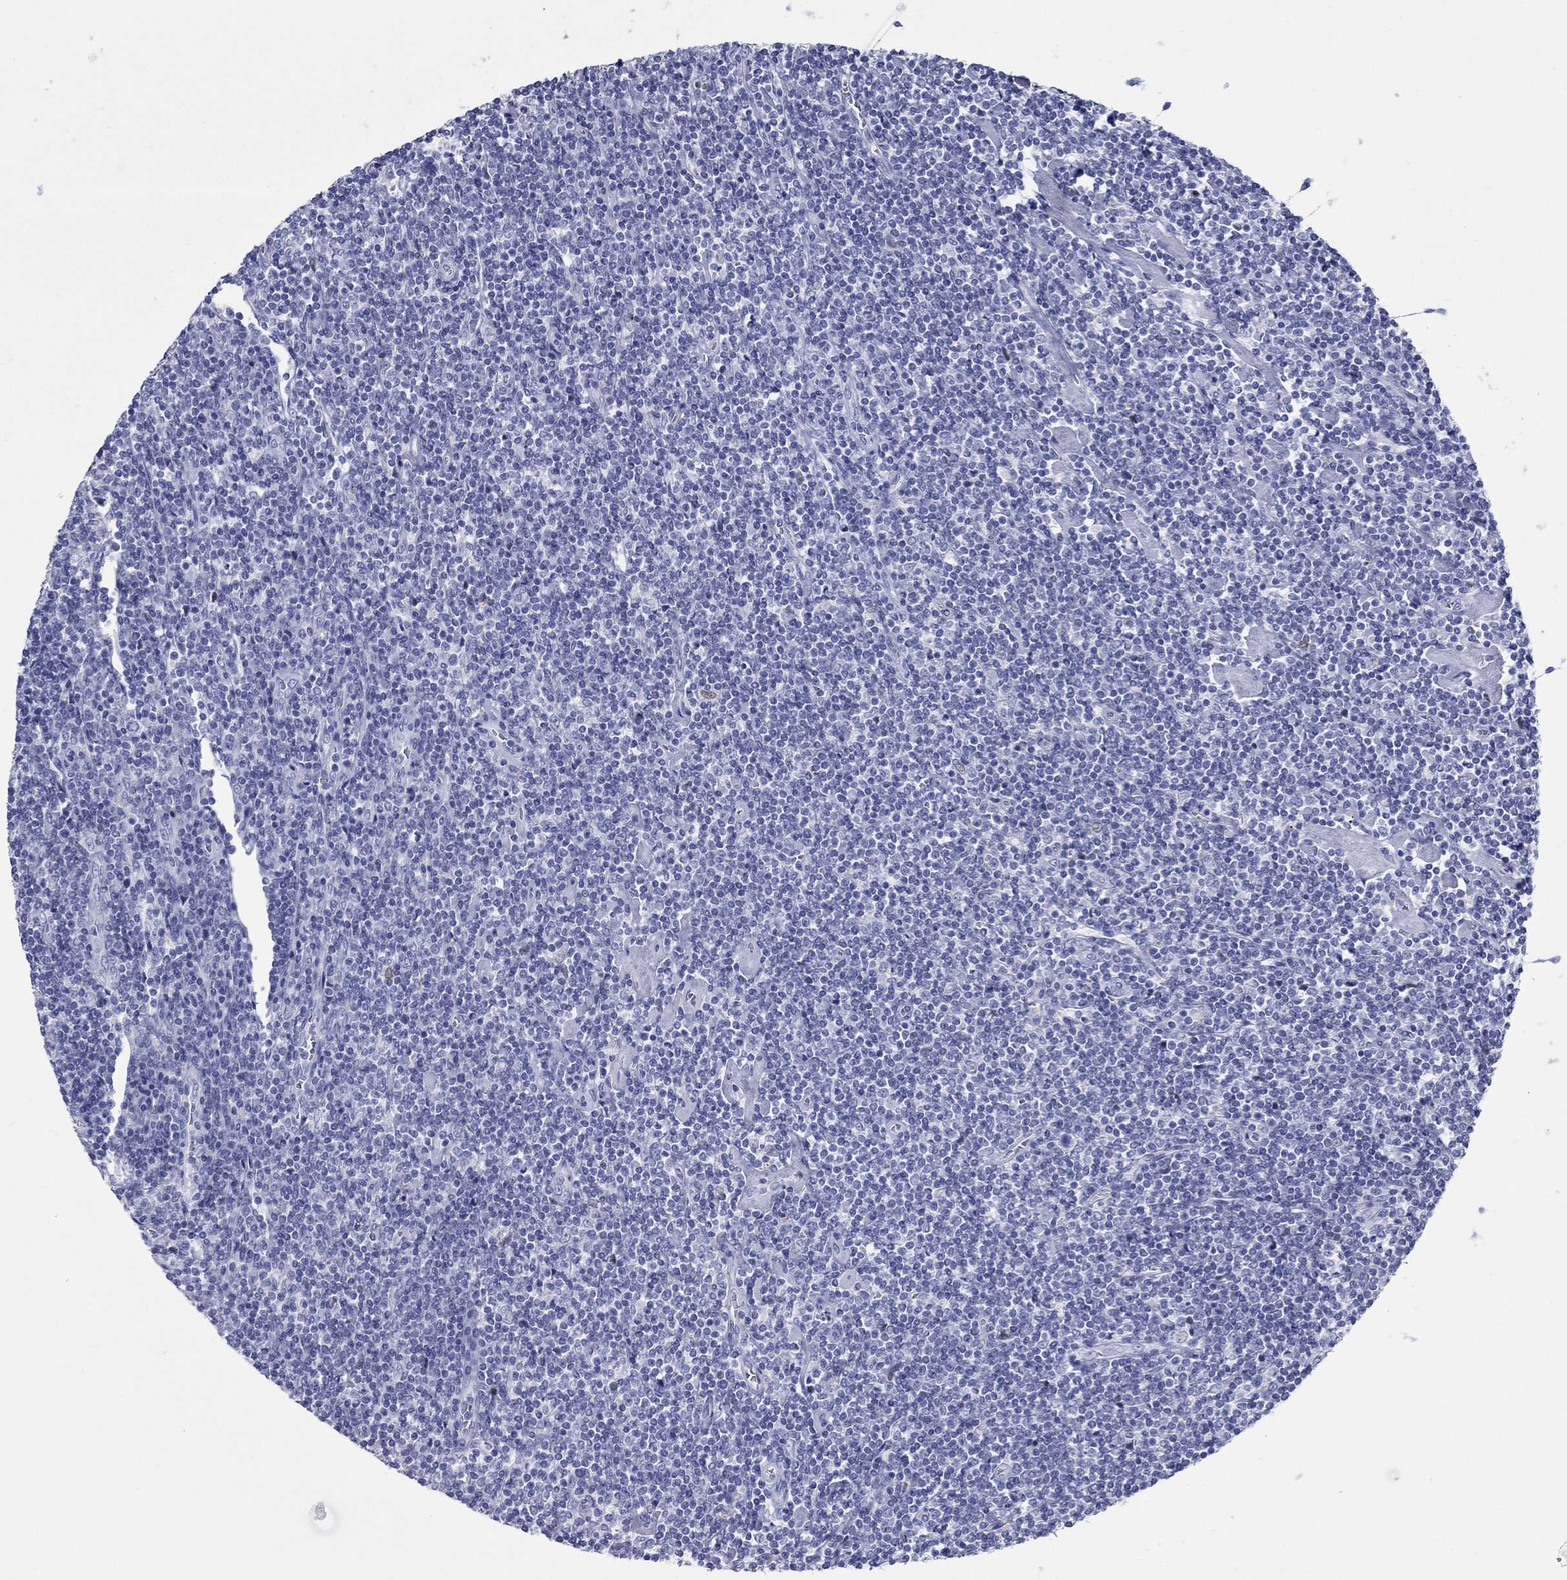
{"staining": {"intensity": "negative", "quantity": "none", "location": "none"}, "tissue": "lymphoma", "cell_type": "Tumor cells", "image_type": "cancer", "snomed": [{"axis": "morphology", "description": "Hodgkin's disease, NOS"}, {"axis": "topography", "description": "Lymph node"}], "caption": "Histopathology image shows no significant protein staining in tumor cells of lymphoma.", "gene": "CCNA1", "patient": {"sex": "male", "age": 40}}